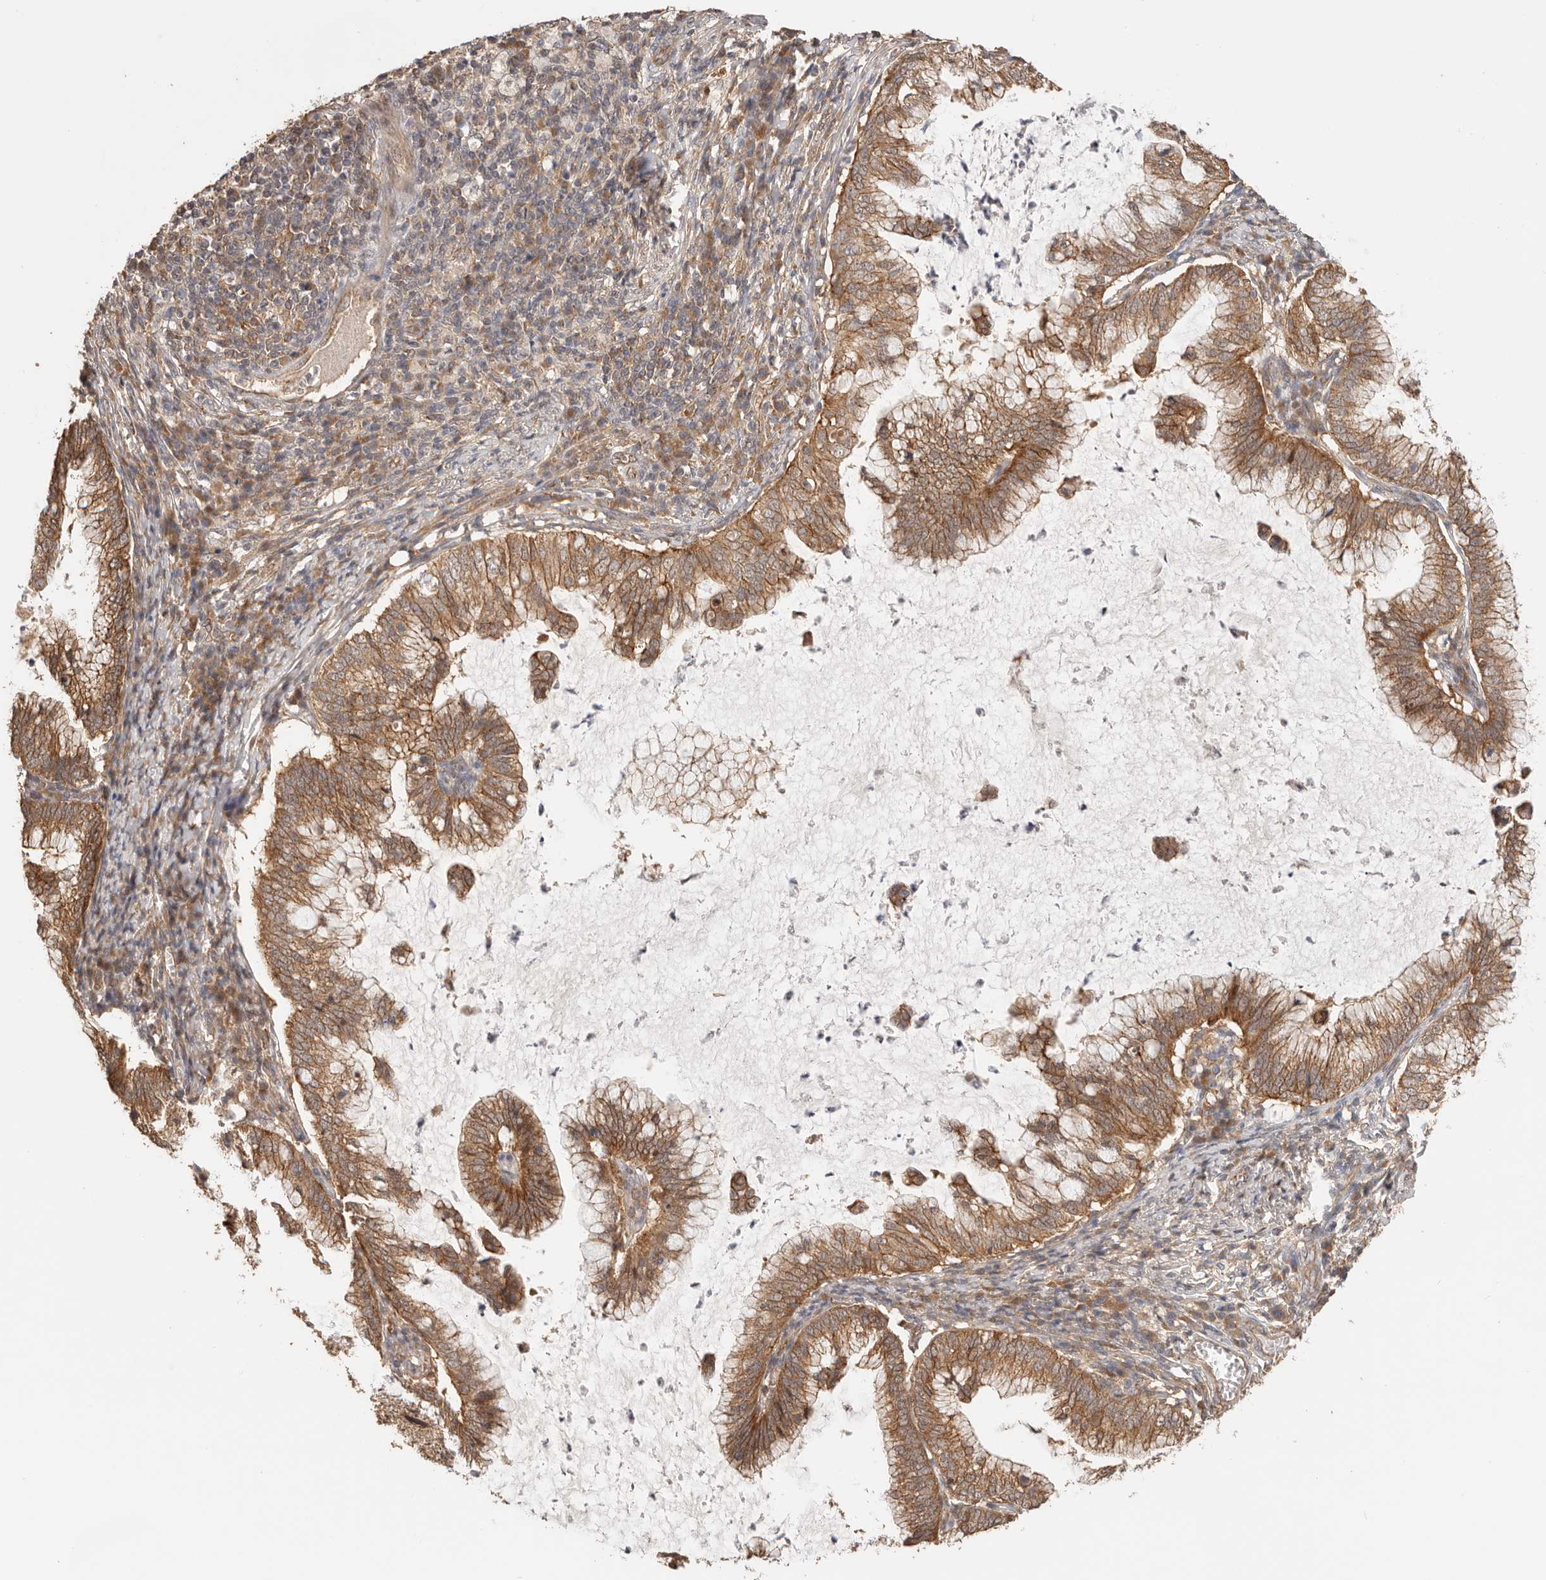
{"staining": {"intensity": "moderate", "quantity": ">75%", "location": "cytoplasmic/membranous"}, "tissue": "cervical cancer", "cell_type": "Tumor cells", "image_type": "cancer", "snomed": [{"axis": "morphology", "description": "Adenocarcinoma, NOS"}, {"axis": "topography", "description": "Cervix"}], "caption": "Immunohistochemical staining of cervical cancer displays medium levels of moderate cytoplasmic/membranous protein positivity in approximately >75% of tumor cells. Using DAB (3,3'-diaminobenzidine) (brown) and hematoxylin (blue) stains, captured at high magnification using brightfield microscopy.", "gene": "AFDN", "patient": {"sex": "female", "age": 36}}